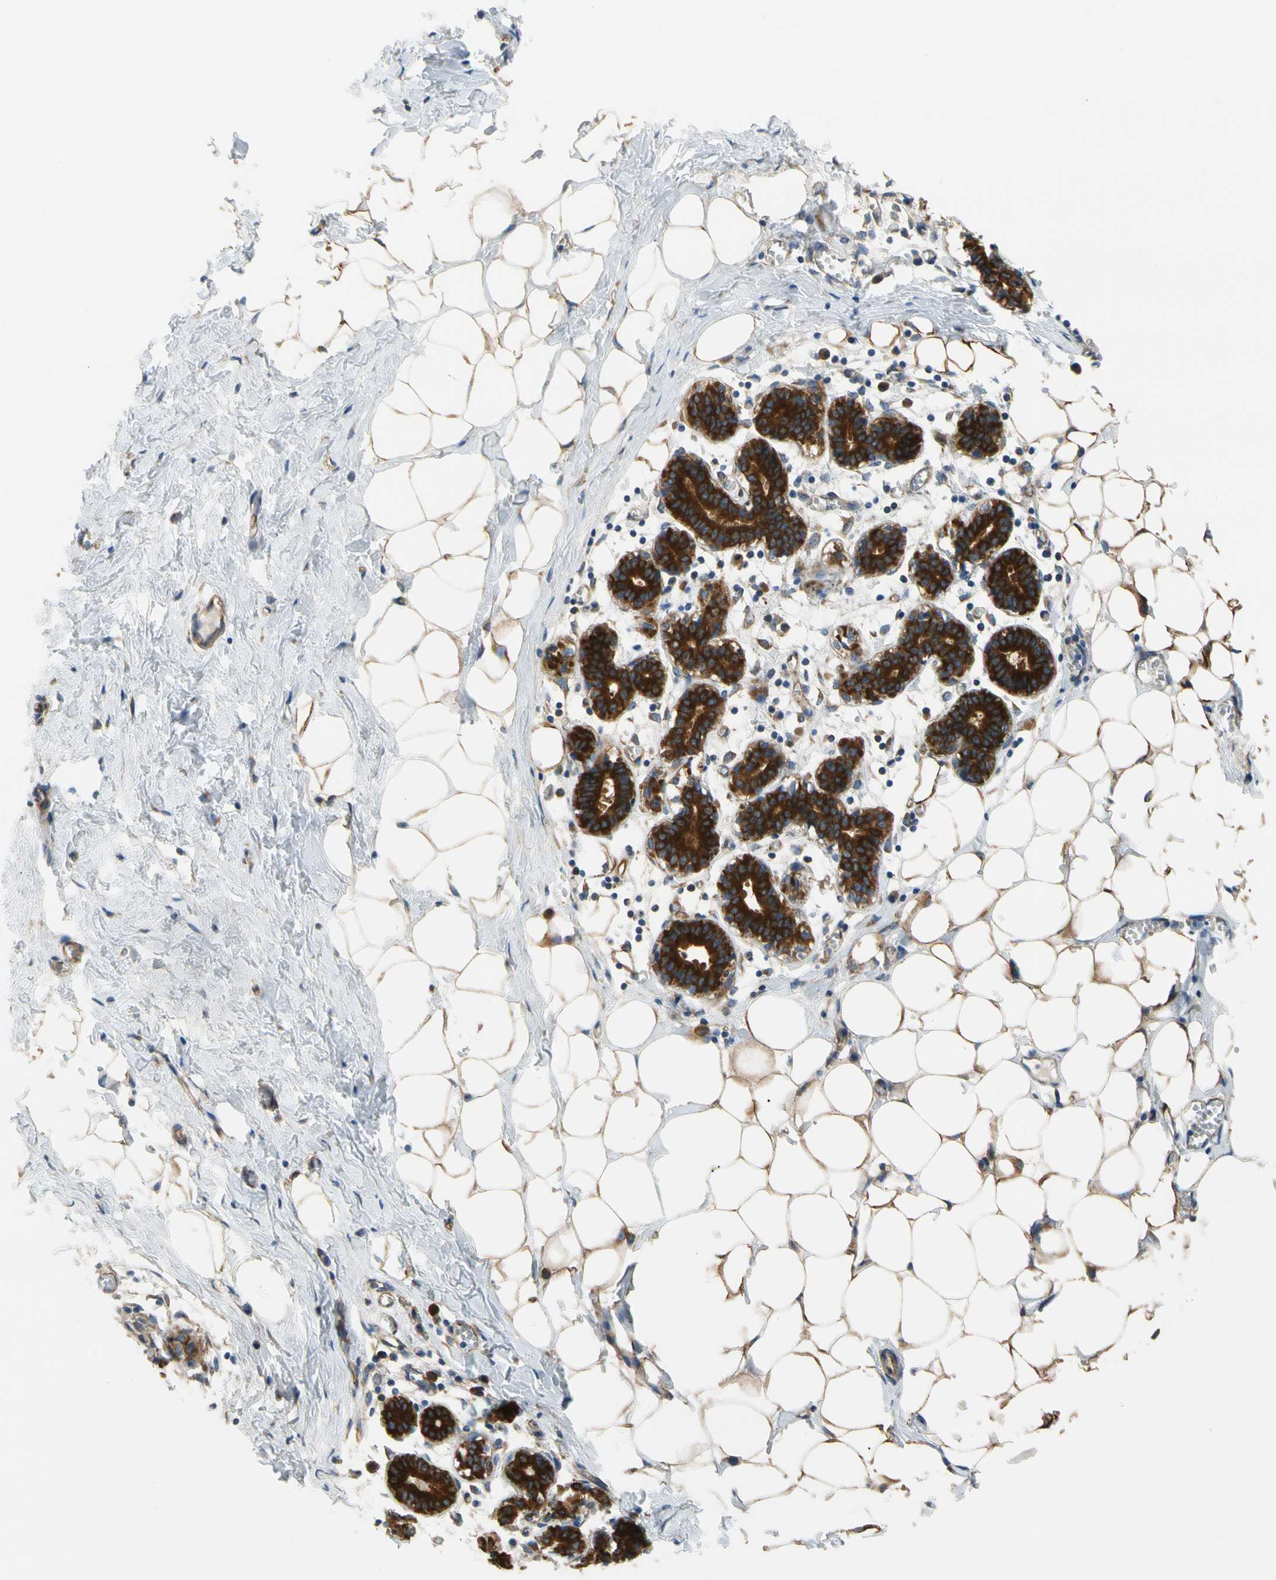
{"staining": {"intensity": "negative", "quantity": "none", "location": "none"}, "tissue": "breast", "cell_type": "Adipocytes", "image_type": "normal", "snomed": [{"axis": "morphology", "description": "Normal tissue, NOS"}, {"axis": "topography", "description": "Breast"}], "caption": "DAB immunohistochemical staining of benign human breast demonstrates no significant expression in adipocytes.", "gene": "GPHN", "patient": {"sex": "female", "age": 27}}